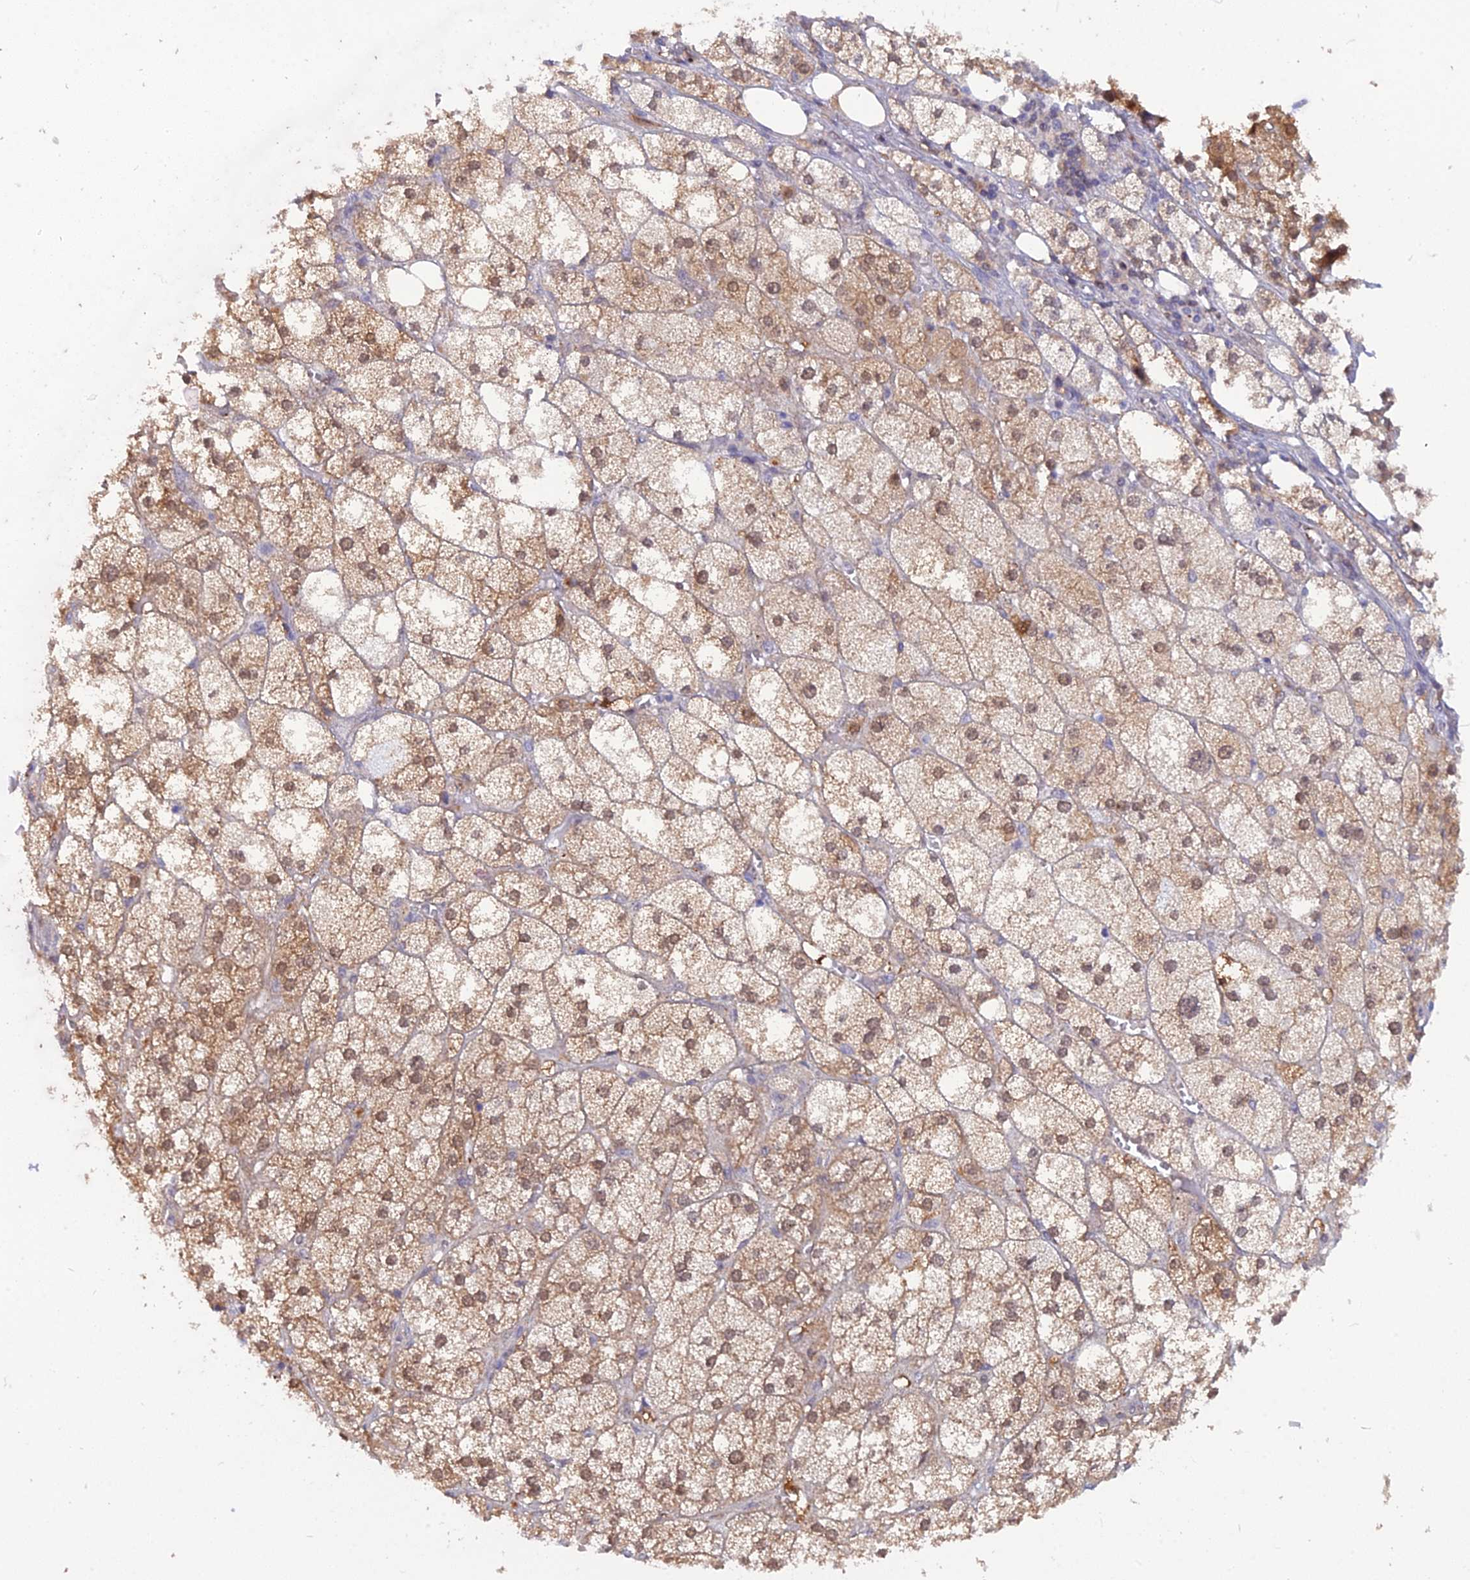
{"staining": {"intensity": "moderate", "quantity": ">75%", "location": "cytoplasmic/membranous,nuclear"}, "tissue": "adrenal gland", "cell_type": "Glandular cells", "image_type": "normal", "snomed": [{"axis": "morphology", "description": "Normal tissue, NOS"}, {"axis": "topography", "description": "Adrenal gland"}], "caption": "Immunohistochemistry histopathology image of benign human adrenal gland stained for a protein (brown), which shows medium levels of moderate cytoplasmic/membranous,nuclear expression in about >75% of glandular cells.", "gene": "HINT1", "patient": {"sex": "female", "age": 61}}